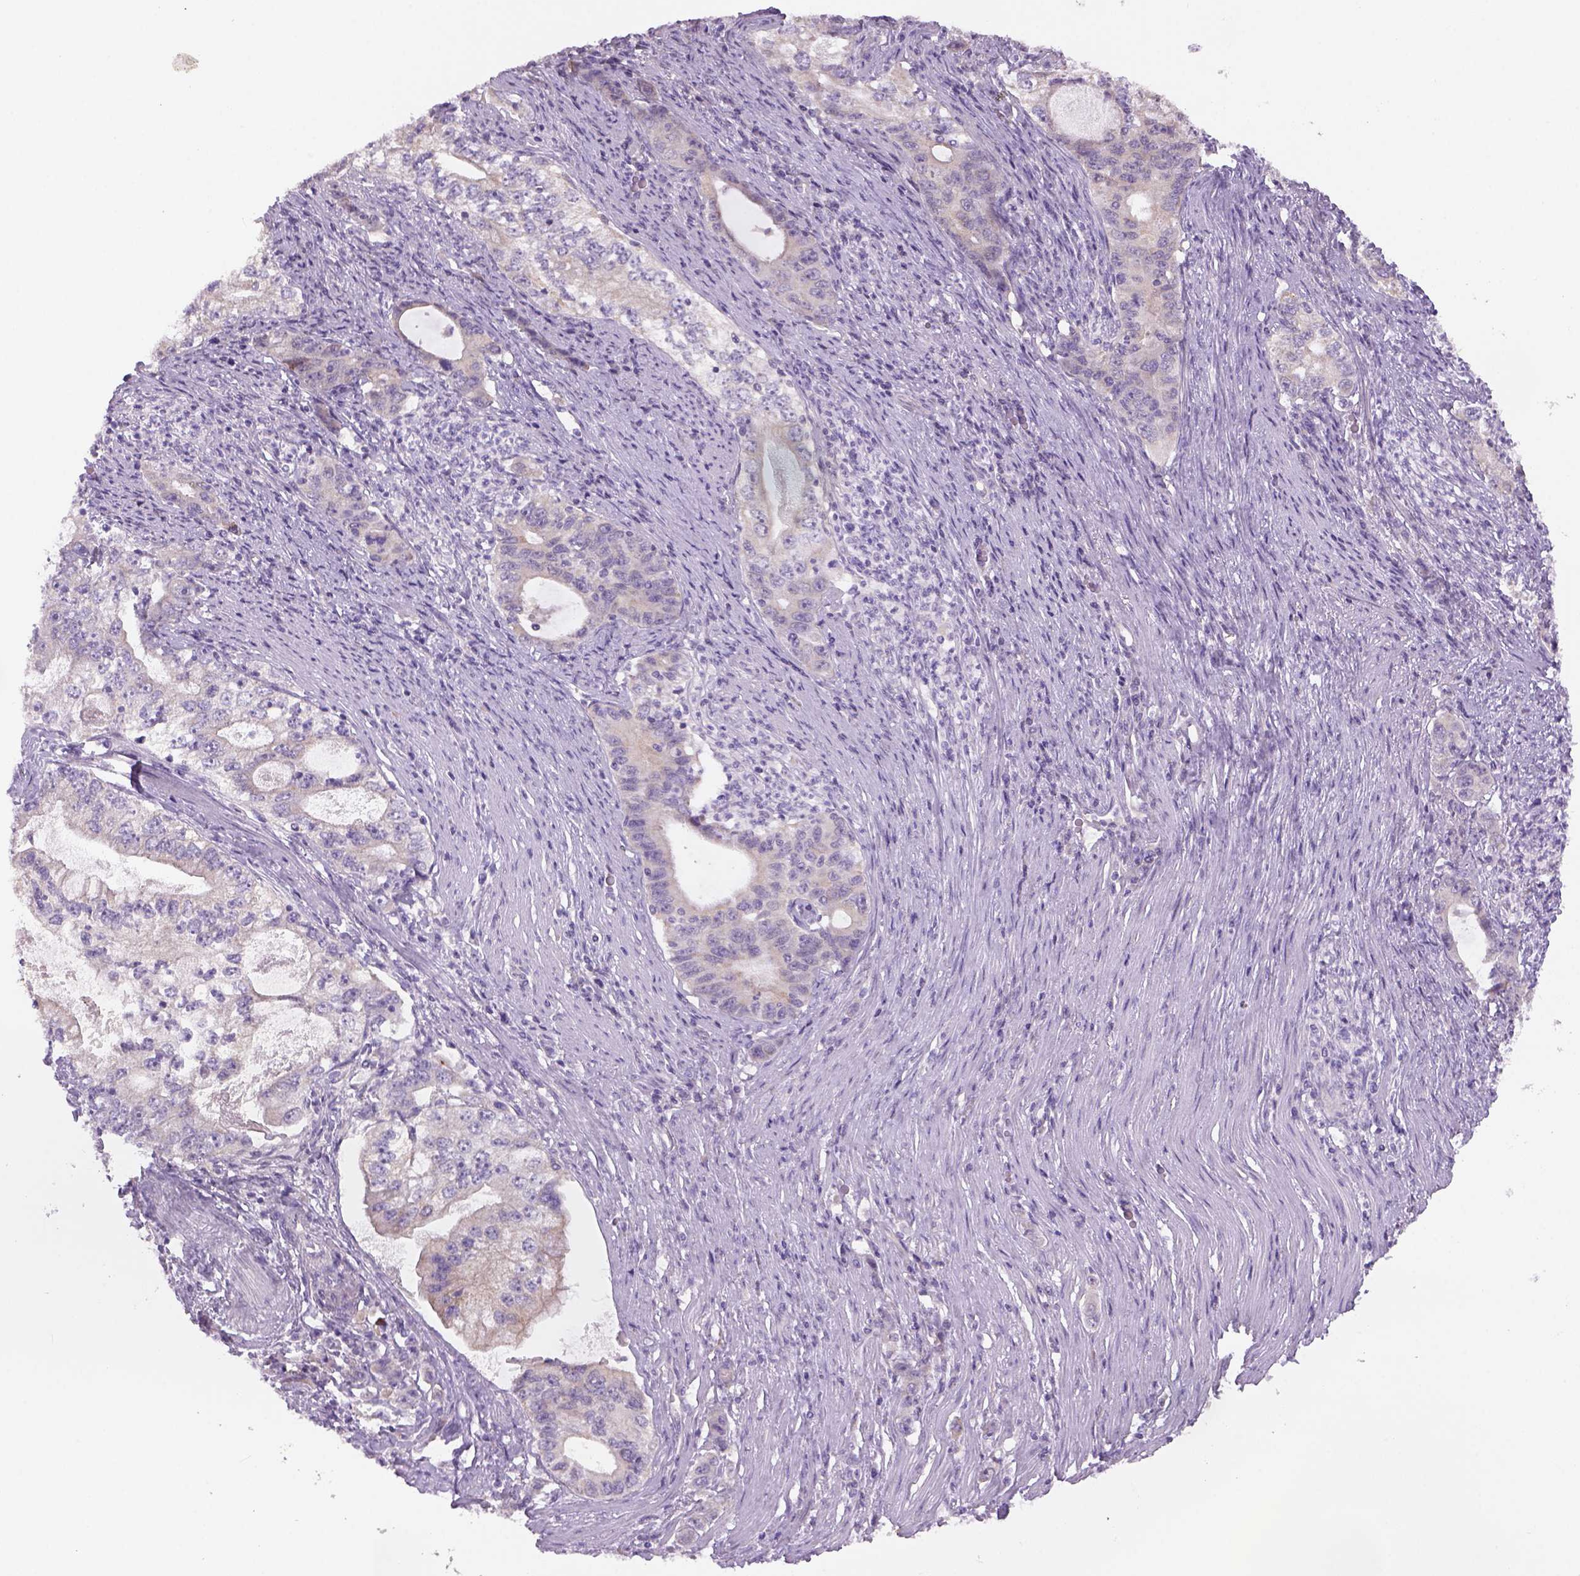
{"staining": {"intensity": "weak", "quantity": "<25%", "location": "cytoplasmic/membranous"}, "tissue": "stomach cancer", "cell_type": "Tumor cells", "image_type": "cancer", "snomed": [{"axis": "morphology", "description": "Adenocarcinoma, NOS"}, {"axis": "topography", "description": "Stomach, lower"}], "caption": "DAB immunohistochemical staining of stomach adenocarcinoma exhibits no significant staining in tumor cells.", "gene": "ADGRV1", "patient": {"sex": "female", "age": 72}}